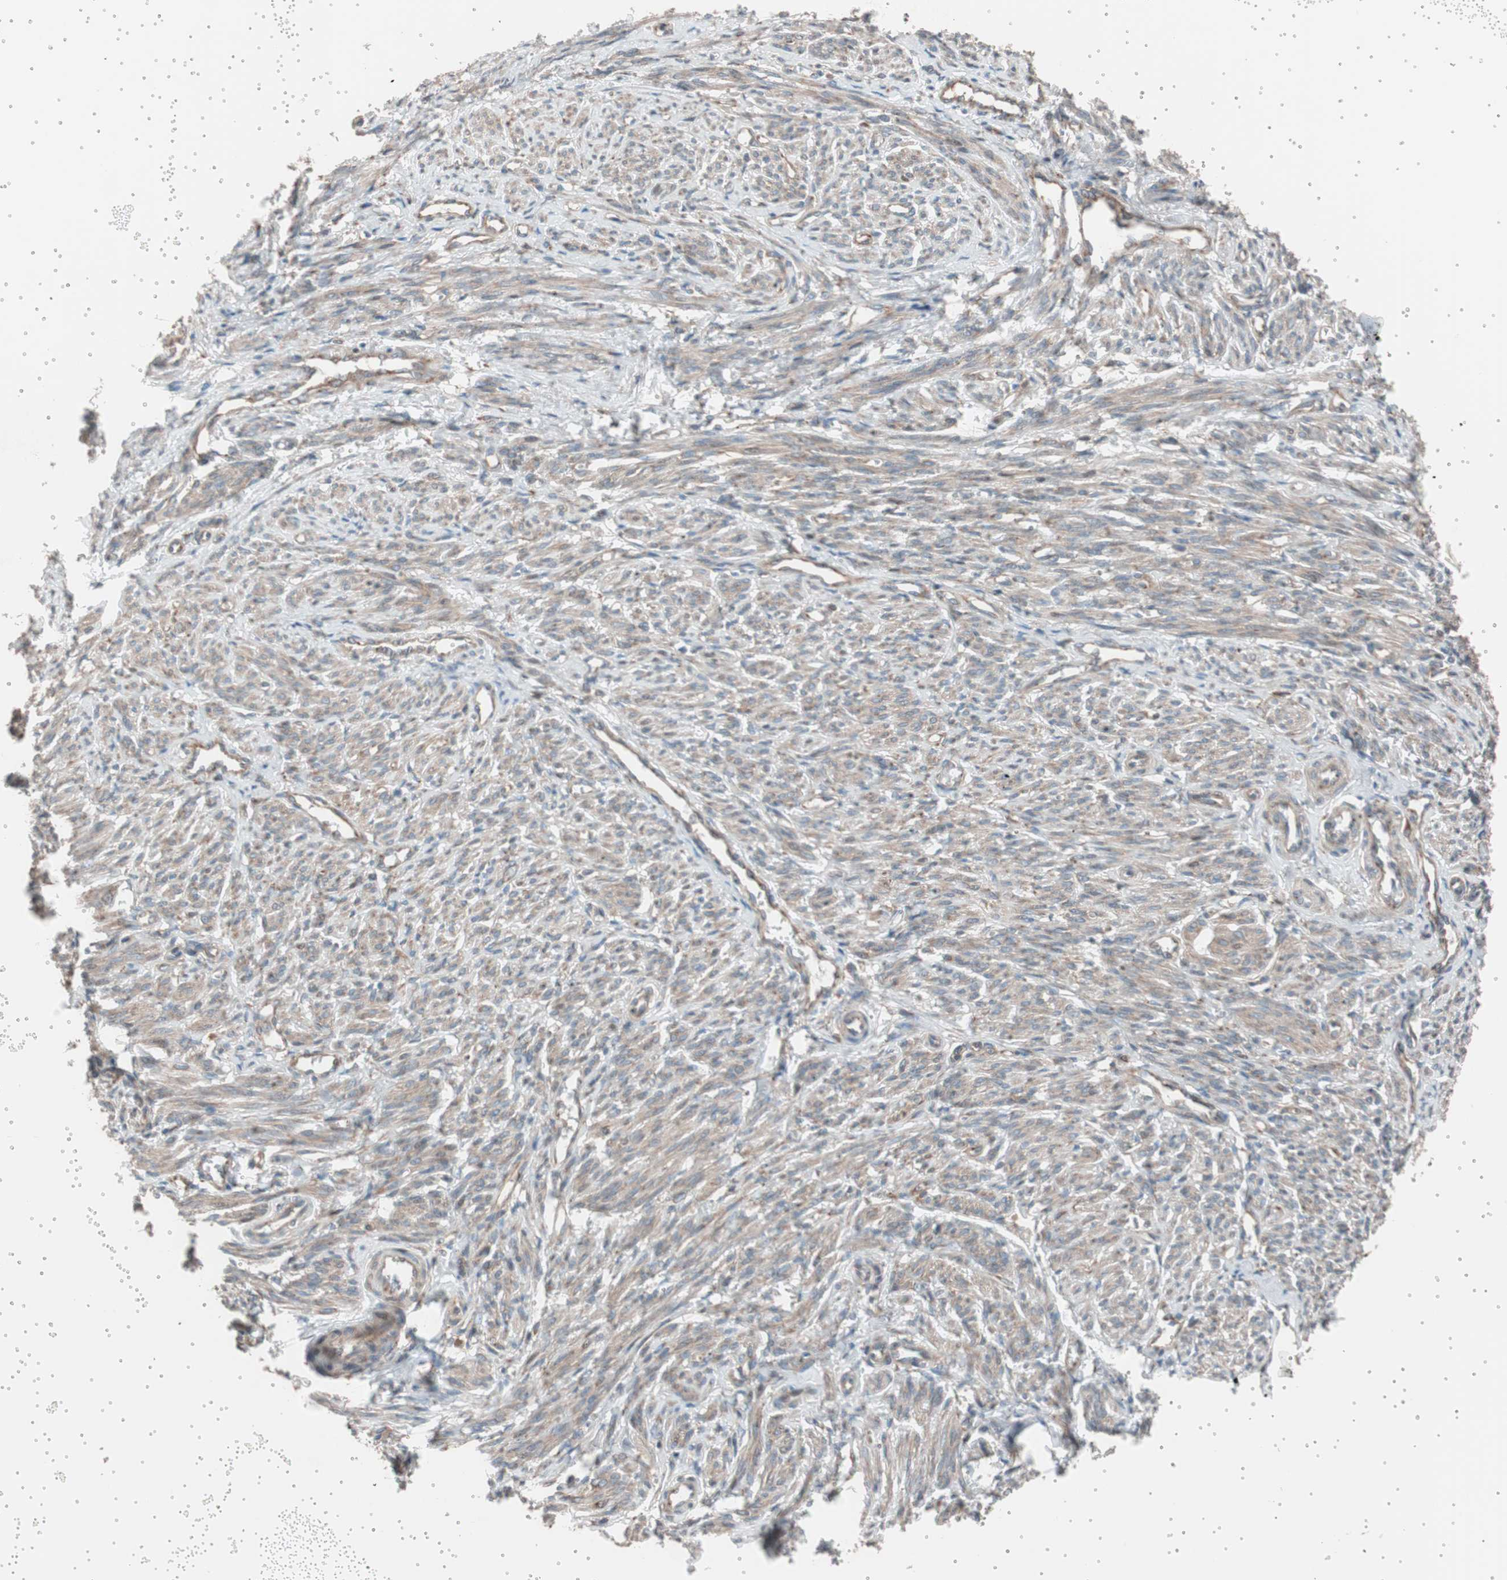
{"staining": {"intensity": "weak", "quantity": ">75%", "location": "cytoplasmic/membranous"}, "tissue": "smooth muscle", "cell_type": "Smooth muscle cells", "image_type": "normal", "snomed": [{"axis": "morphology", "description": "Normal tissue, NOS"}, {"axis": "topography", "description": "Smooth muscle"}], "caption": "Immunohistochemistry micrograph of unremarkable smooth muscle: smooth muscle stained using immunohistochemistry displays low levels of weak protein expression localized specifically in the cytoplasmic/membranous of smooth muscle cells, appearing as a cytoplasmic/membranous brown color.", "gene": "SEC31A", "patient": {"sex": "female", "age": 65}}